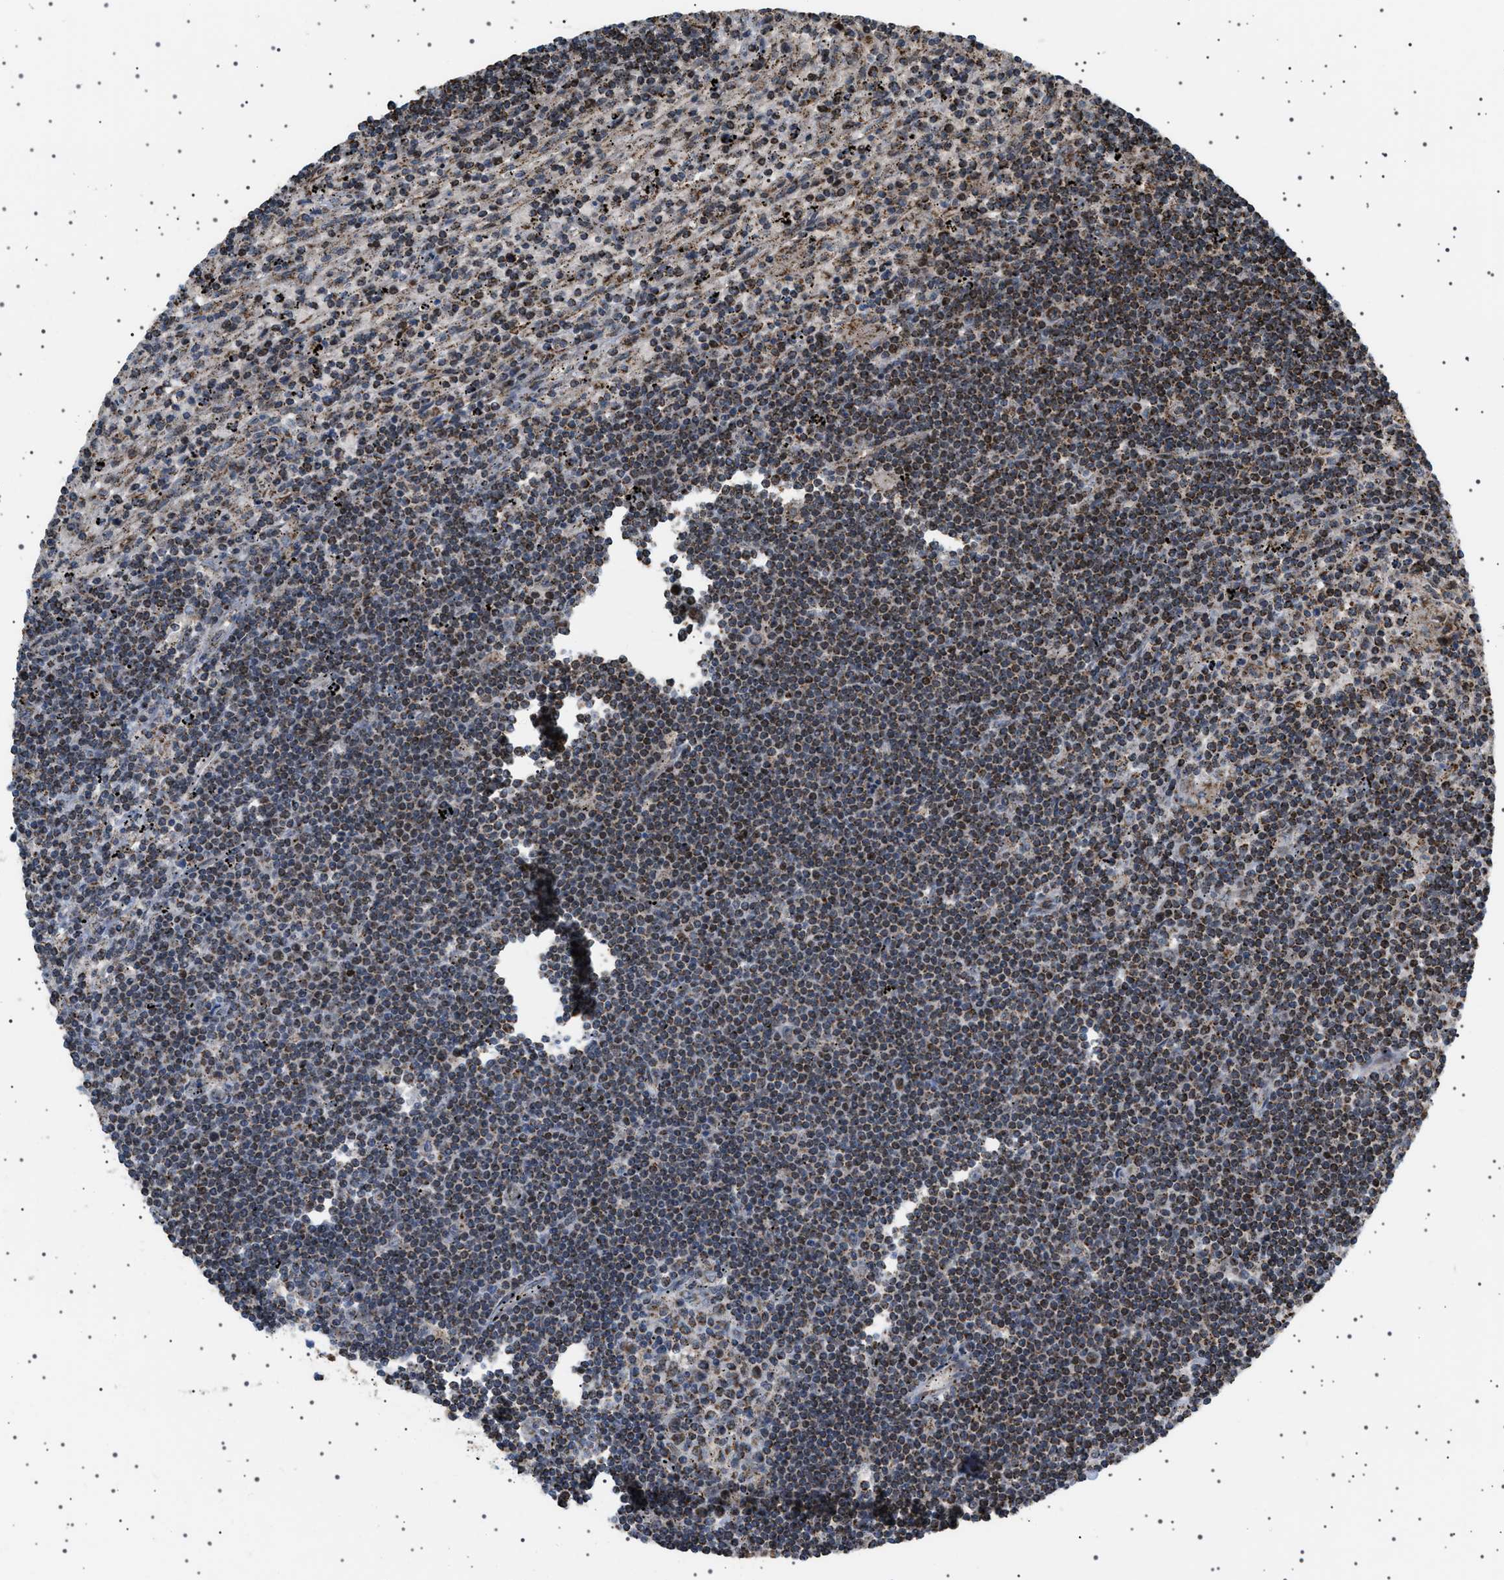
{"staining": {"intensity": "moderate", "quantity": "25%-75%", "location": "cytoplasmic/membranous"}, "tissue": "lymphoma", "cell_type": "Tumor cells", "image_type": "cancer", "snomed": [{"axis": "morphology", "description": "Malignant lymphoma, non-Hodgkin's type, Low grade"}, {"axis": "topography", "description": "Spleen"}], "caption": "Moderate cytoplasmic/membranous protein expression is identified in about 25%-75% of tumor cells in malignant lymphoma, non-Hodgkin's type (low-grade).", "gene": "MELK", "patient": {"sex": "male", "age": 76}}